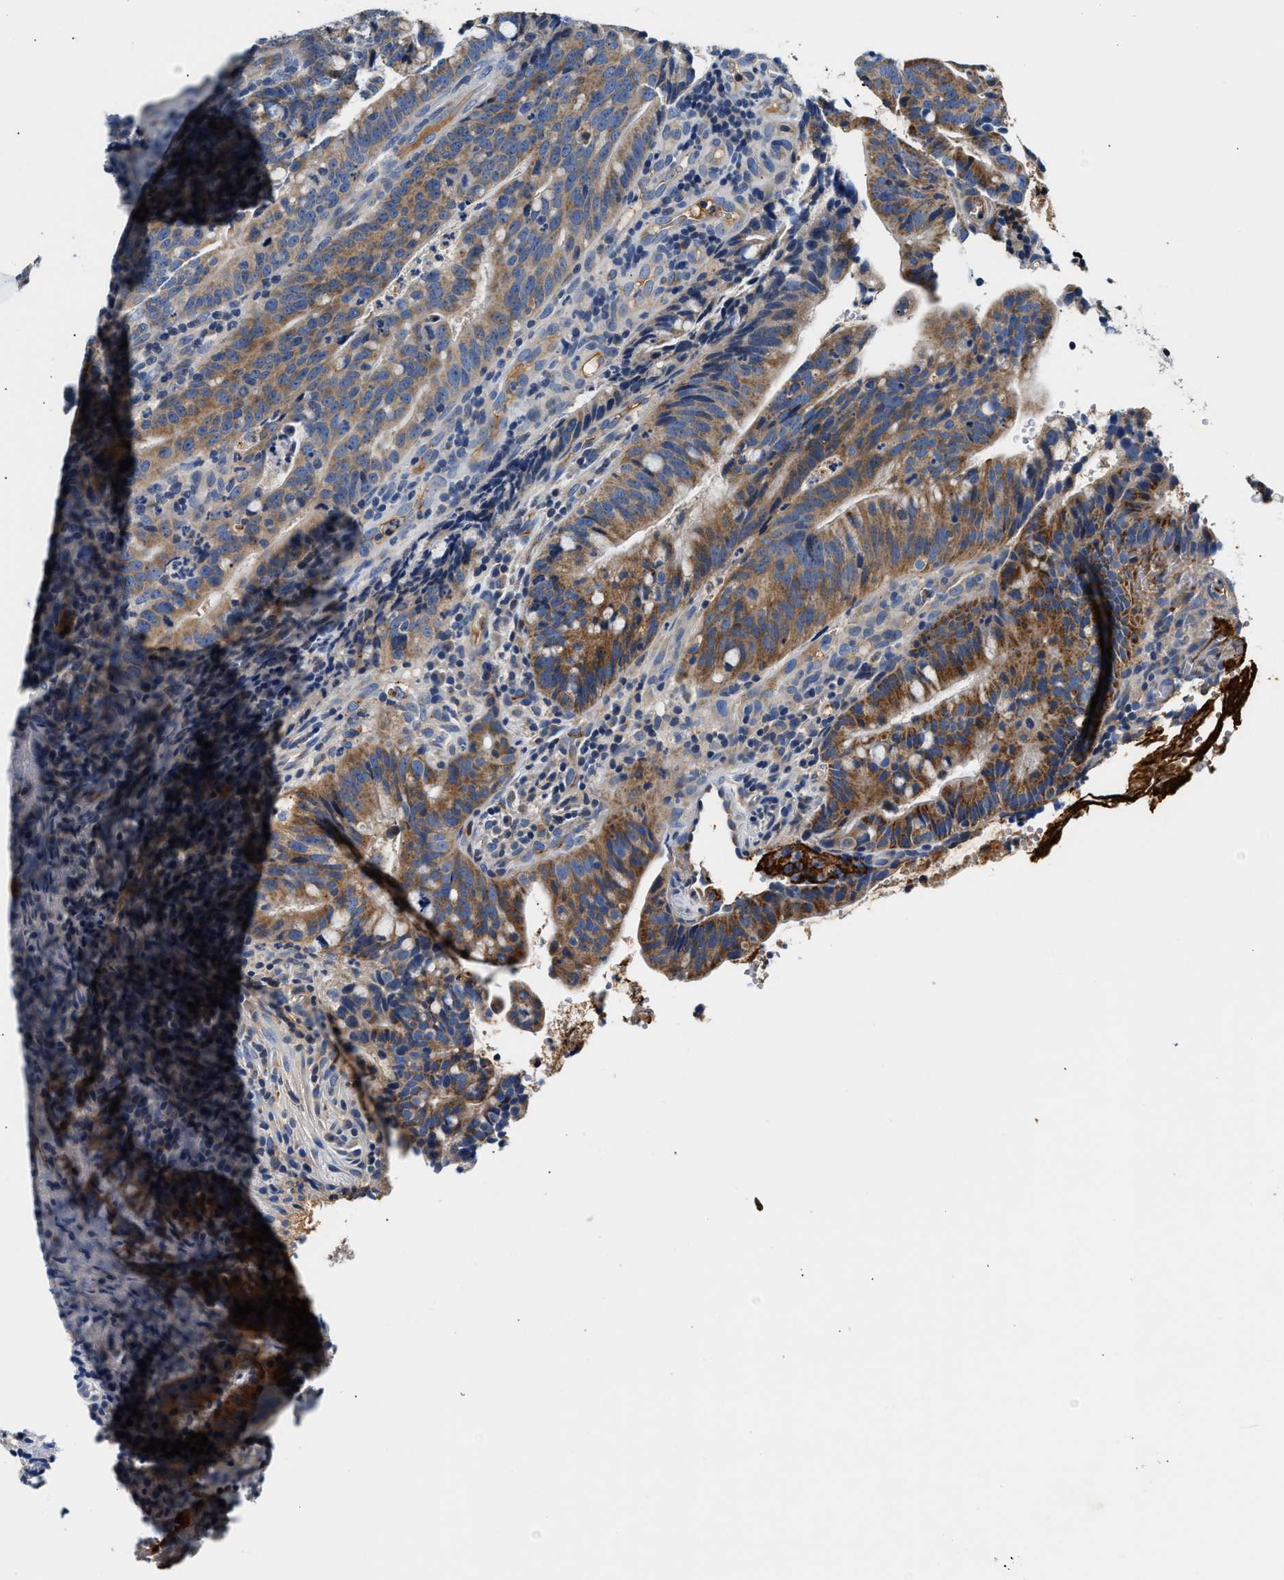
{"staining": {"intensity": "moderate", "quantity": ">75%", "location": "cytoplasmic/membranous"}, "tissue": "colorectal cancer", "cell_type": "Tumor cells", "image_type": "cancer", "snomed": [{"axis": "morphology", "description": "Adenocarcinoma, NOS"}, {"axis": "topography", "description": "Colon"}], "caption": "A medium amount of moderate cytoplasmic/membranous positivity is seen in approximately >75% of tumor cells in colorectal cancer tissue.", "gene": "TUT7", "patient": {"sex": "female", "age": 66}}